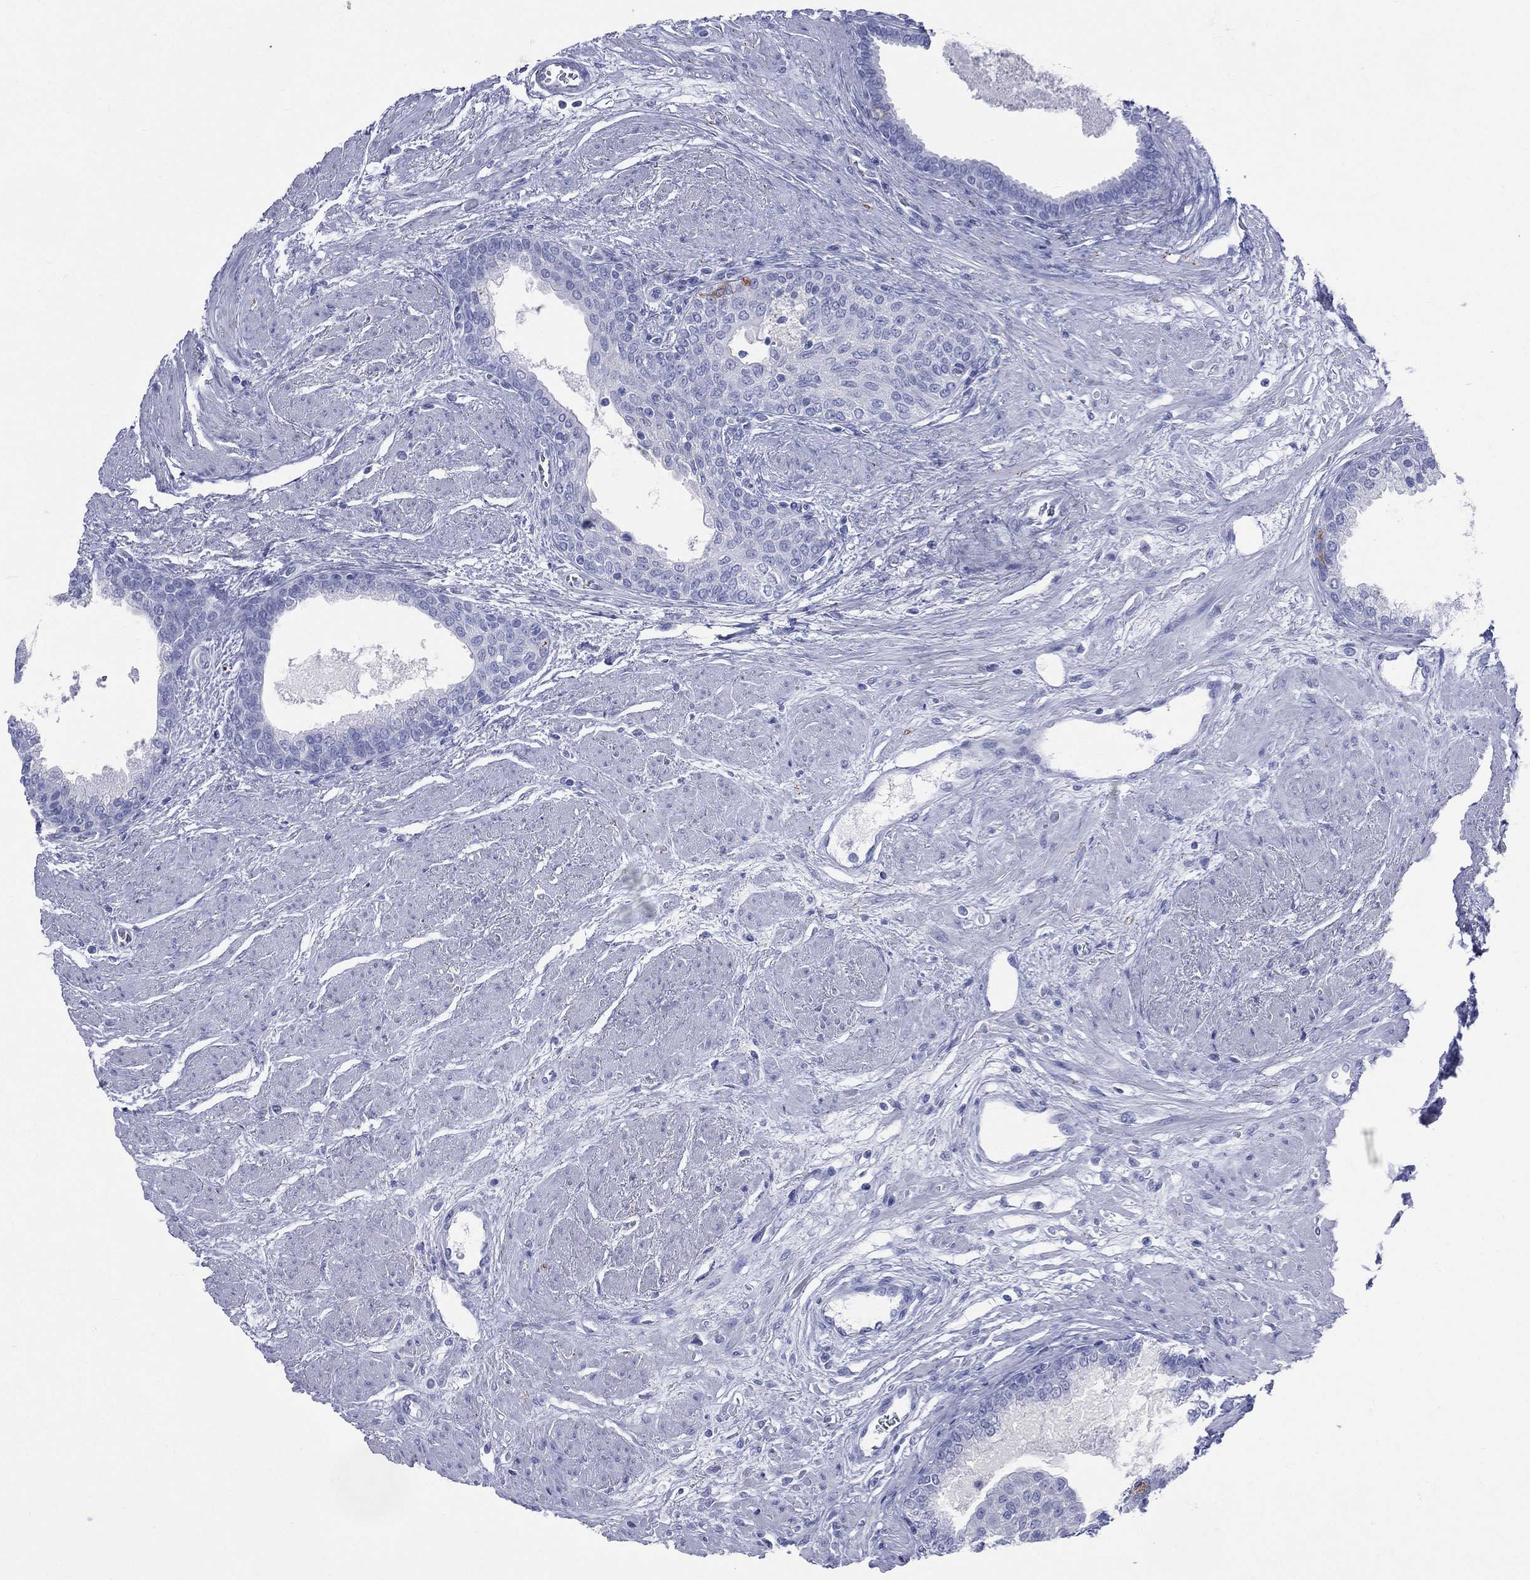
{"staining": {"intensity": "negative", "quantity": "none", "location": "none"}, "tissue": "prostate cancer", "cell_type": "Tumor cells", "image_type": "cancer", "snomed": [{"axis": "morphology", "description": "Adenocarcinoma, NOS"}, {"axis": "topography", "description": "Prostate and seminal vesicle, NOS"}, {"axis": "topography", "description": "Prostate"}], "caption": "IHC image of human prostate cancer stained for a protein (brown), which displays no staining in tumor cells. Brightfield microscopy of immunohistochemistry stained with DAB (3,3'-diaminobenzidine) (brown) and hematoxylin (blue), captured at high magnification.", "gene": "SYP", "patient": {"sex": "male", "age": 62}}